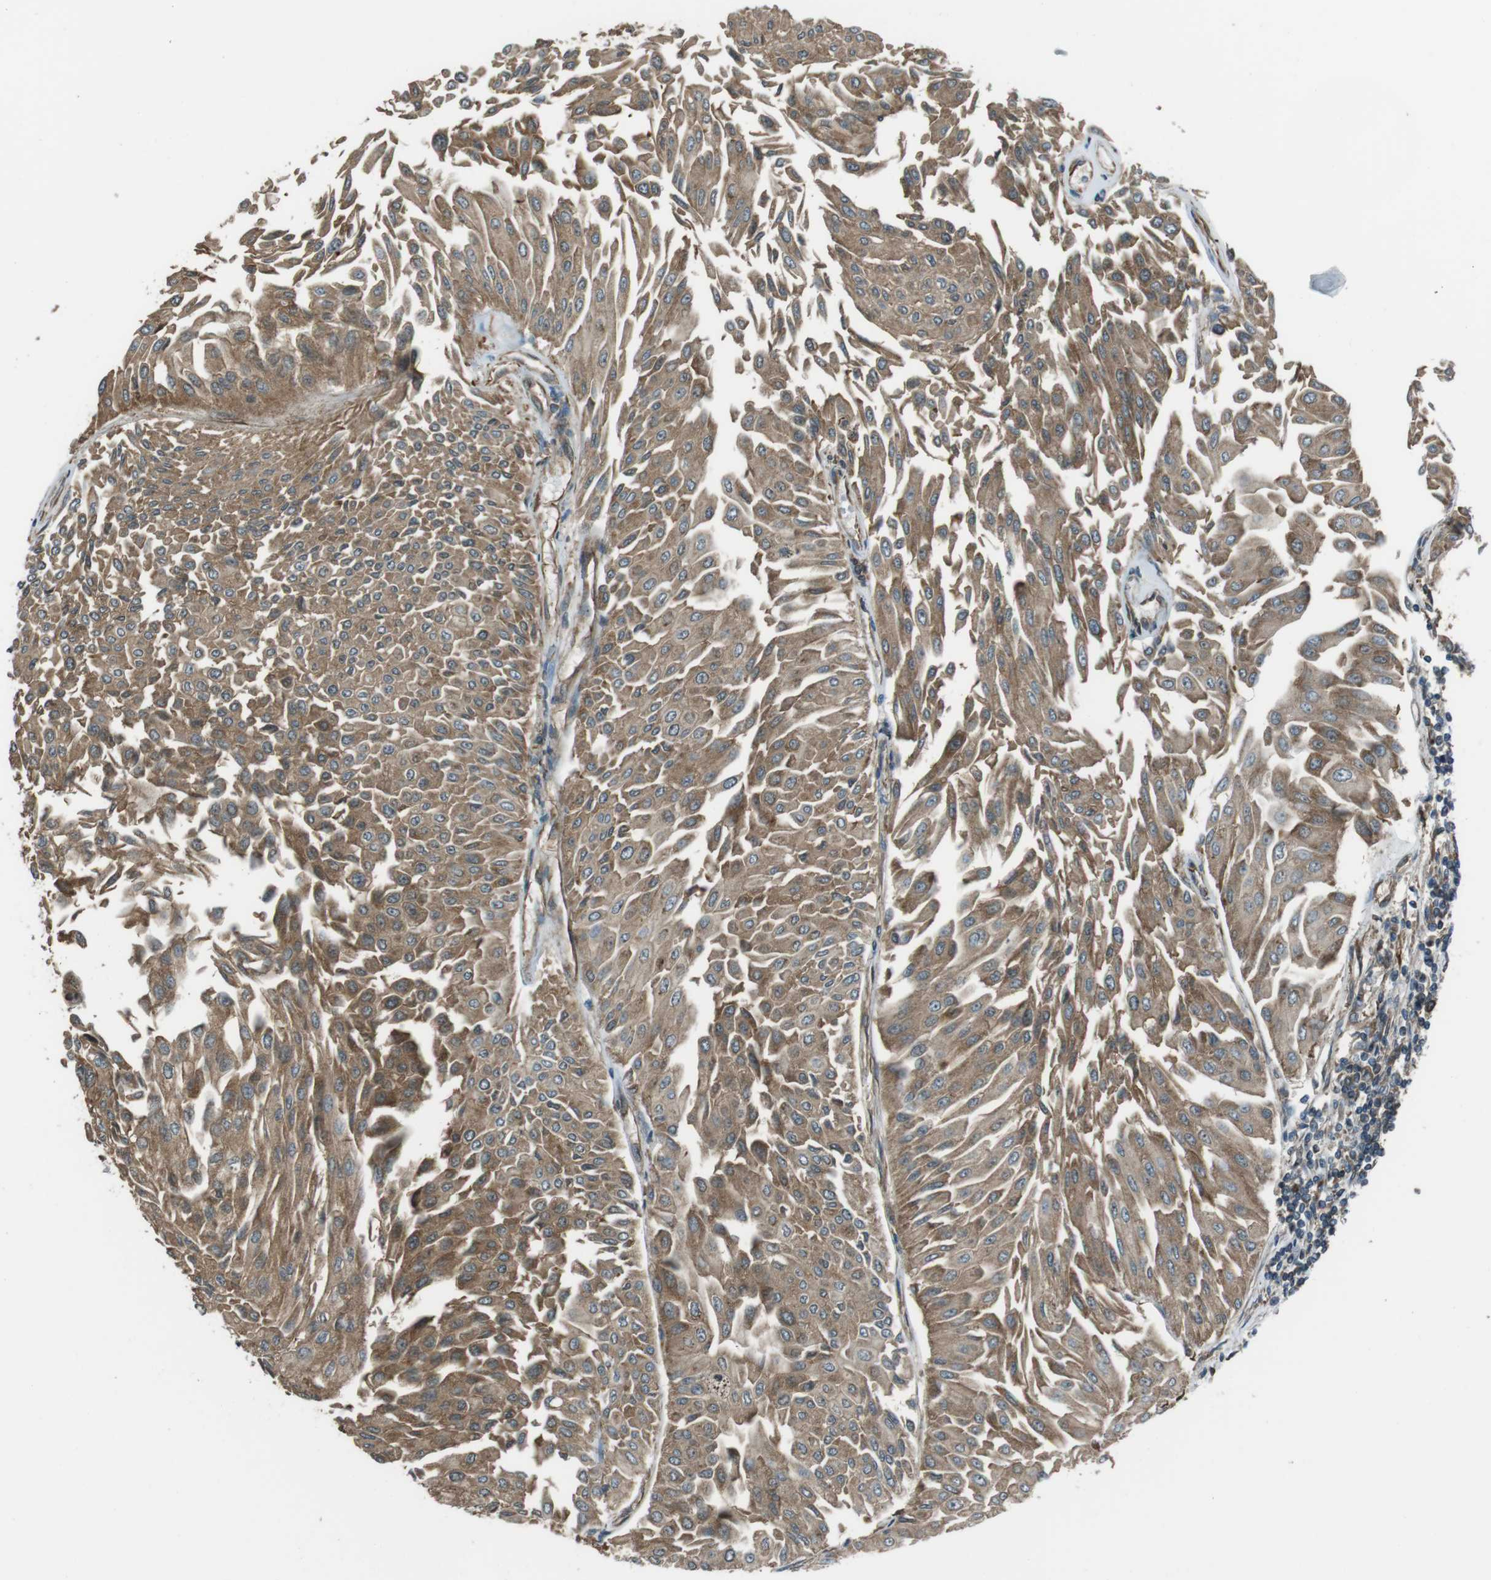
{"staining": {"intensity": "moderate", "quantity": ">75%", "location": "cytoplasmic/membranous"}, "tissue": "urothelial cancer", "cell_type": "Tumor cells", "image_type": "cancer", "snomed": [{"axis": "morphology", "description": "Urothelial carcinoma, Low grade"}, {"axis": "topography", "description": "Urinary bladder"}], "caption": "The immunohistochemical stain labels moderate cytoplasmic/membranous positivity in tumor cells of low-grade urothelial carcinoma tissue. The staining was performed using DAB (3,3'-diaminobenzidine), with brown indicating positive protein expression. Nuclei are stained blue with hematoxylin.", "gene": "PA2G4", "patient": {"sex": "male", "age": 67}}